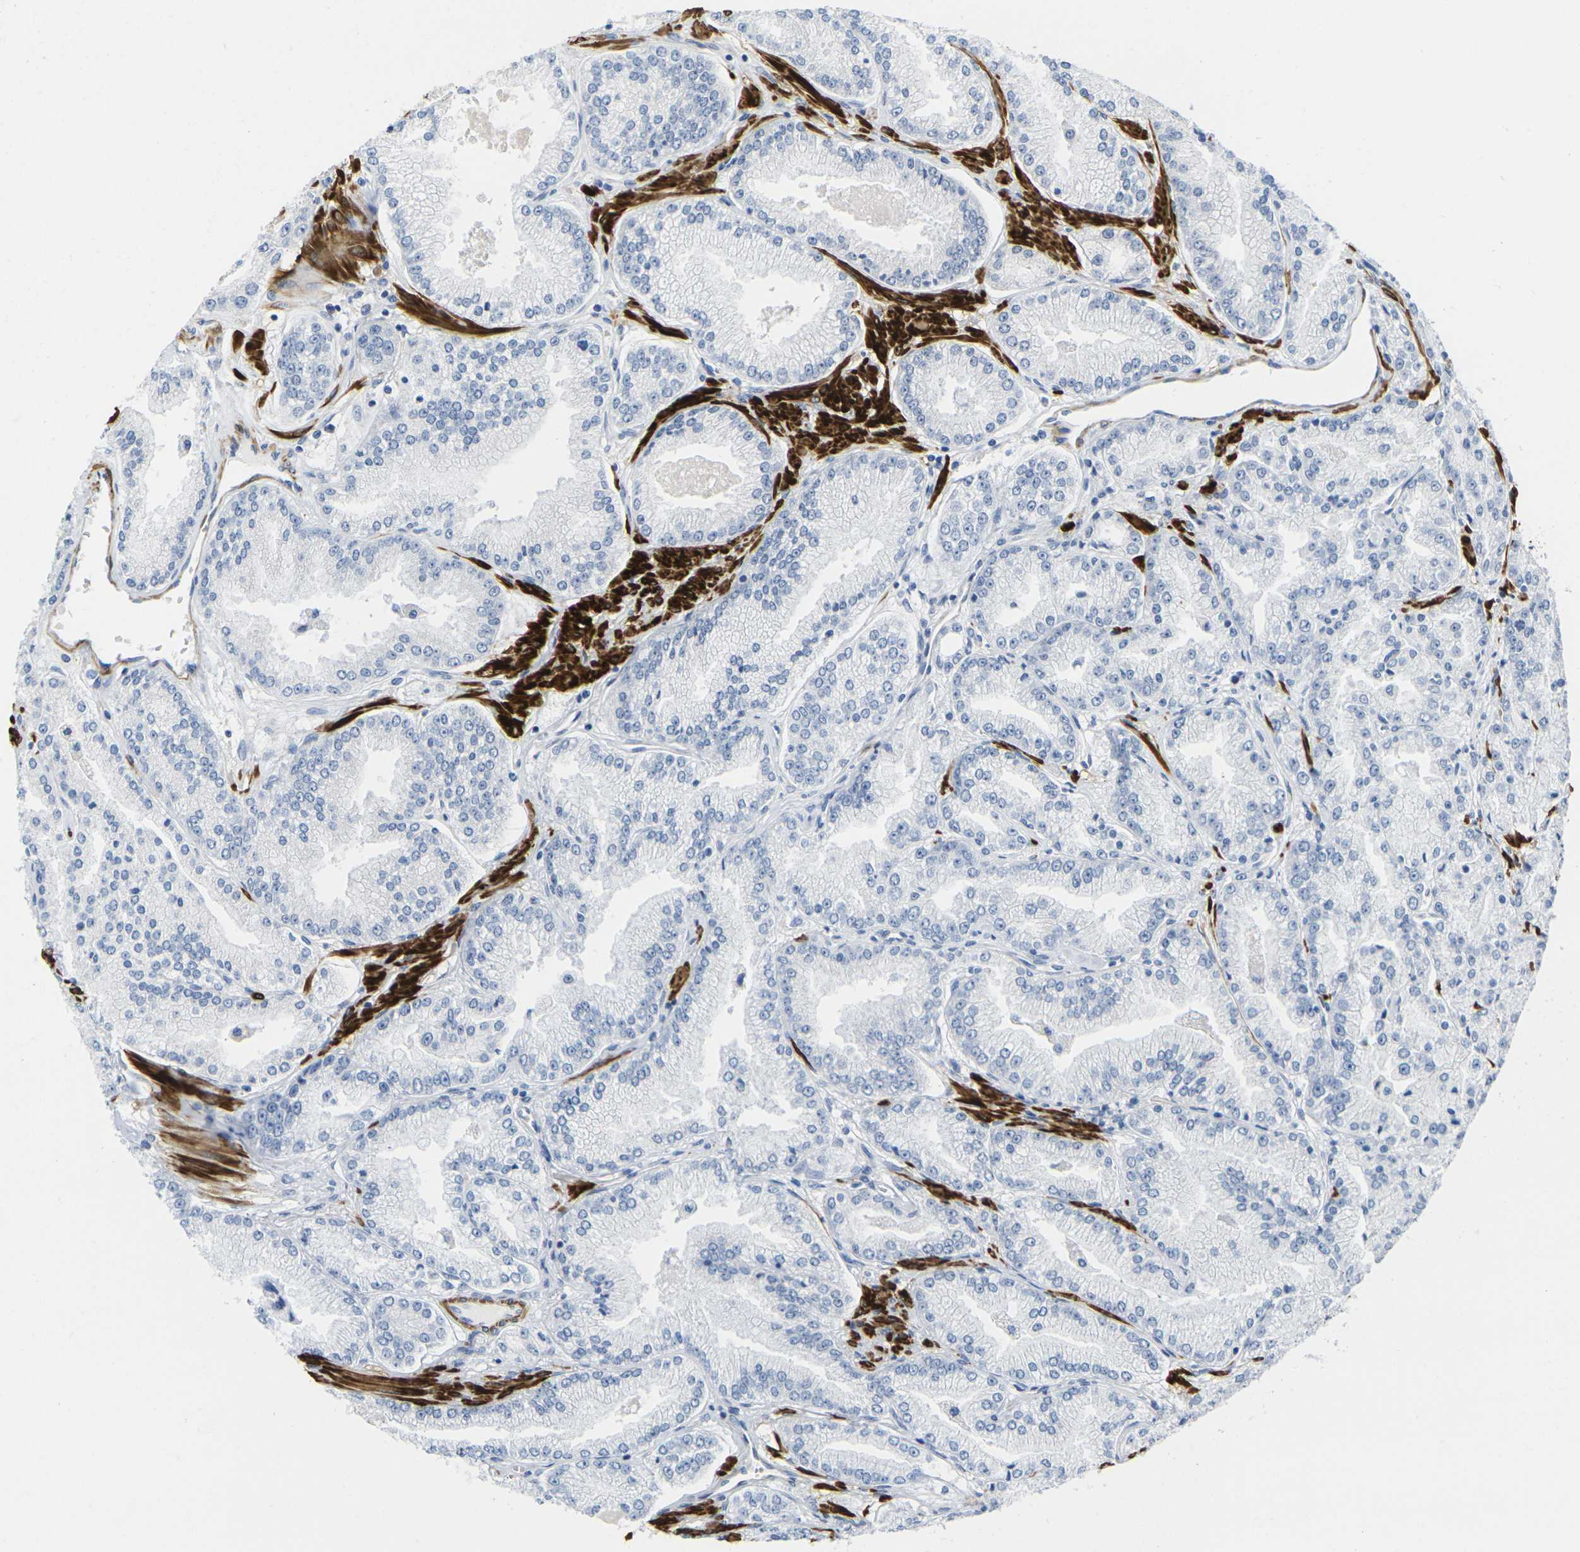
{"staining": {"intensity": "negative", "quantity": "none", "location": "none"}, "tissue": "prostate cancer", "cell_type": "Tumor cells", "image_type": "cancer", "snomed": [{"axis": "morphology", "description": "Adenocarcinoma, High grade"}, {"axis": "topography", "description": "Prostate"}], "caption": "The image exhibits no staining of tumor cells in prostate adenocarcinoma (high-grade).", "gene": "CNN1", "patient": {"sex": "male", "age": 61}}